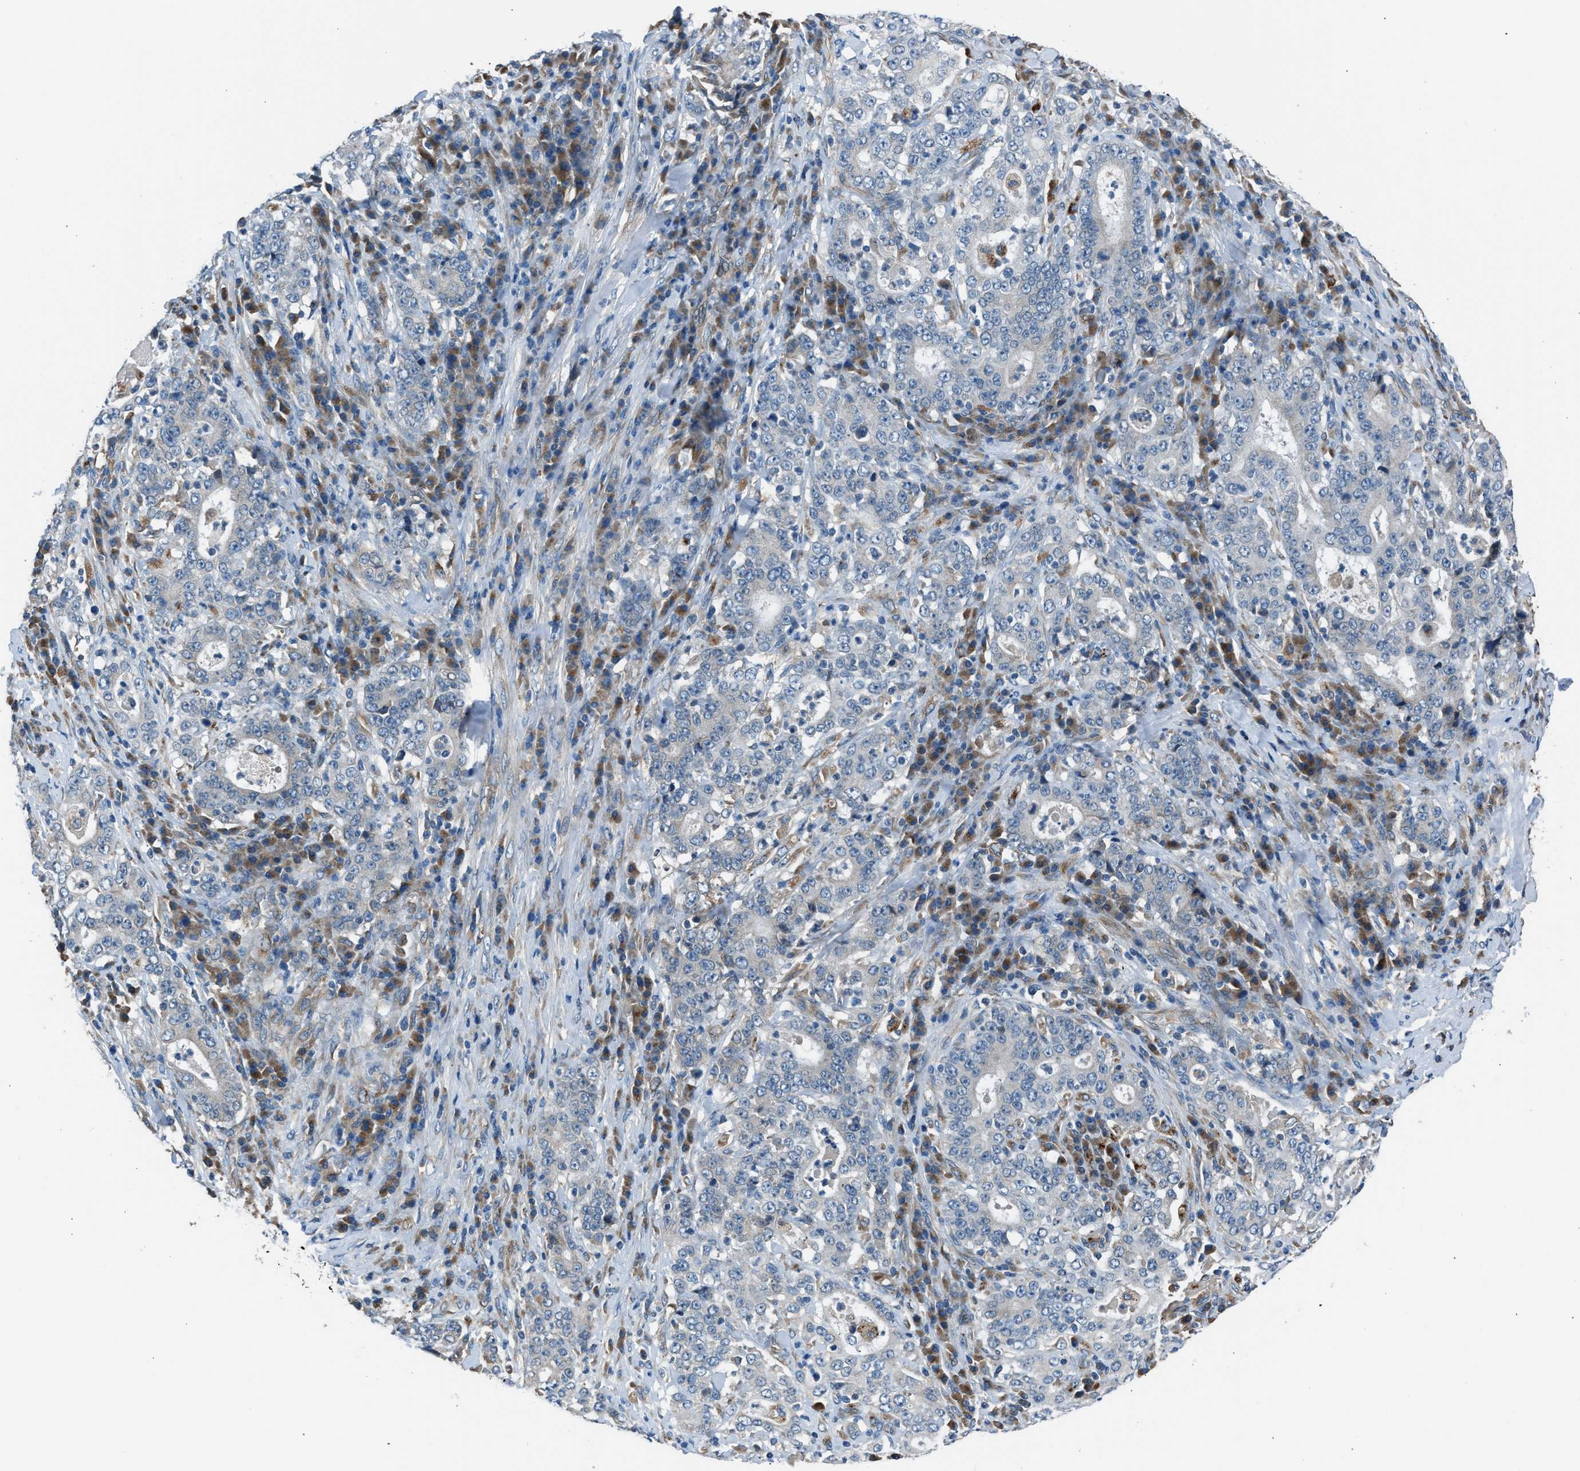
{"staining": {"intensity": "negative", "quantity": "none", "location": "none"}, "tissue": "stomach cancer", "cell_type": "Tumor cells", "image_type": "cancer", "snomed": [{"axis": "morphology", "description": "Normal tissue, NOS"}, {"axis": "morphology", "description": "Adenocarcinoma, NOS"}, {"axis": "topography", "description": "Stomach, upper"}, {"axis": "topography", "description": "Stomach"}], "caption": "Stomach cancer was stained to show a protein in brown. There is no significant expression in tumor cells. Nuclei are stained in blue.", "gene": "LMBR1", "patient": {"sex": "male", "age": 59}}